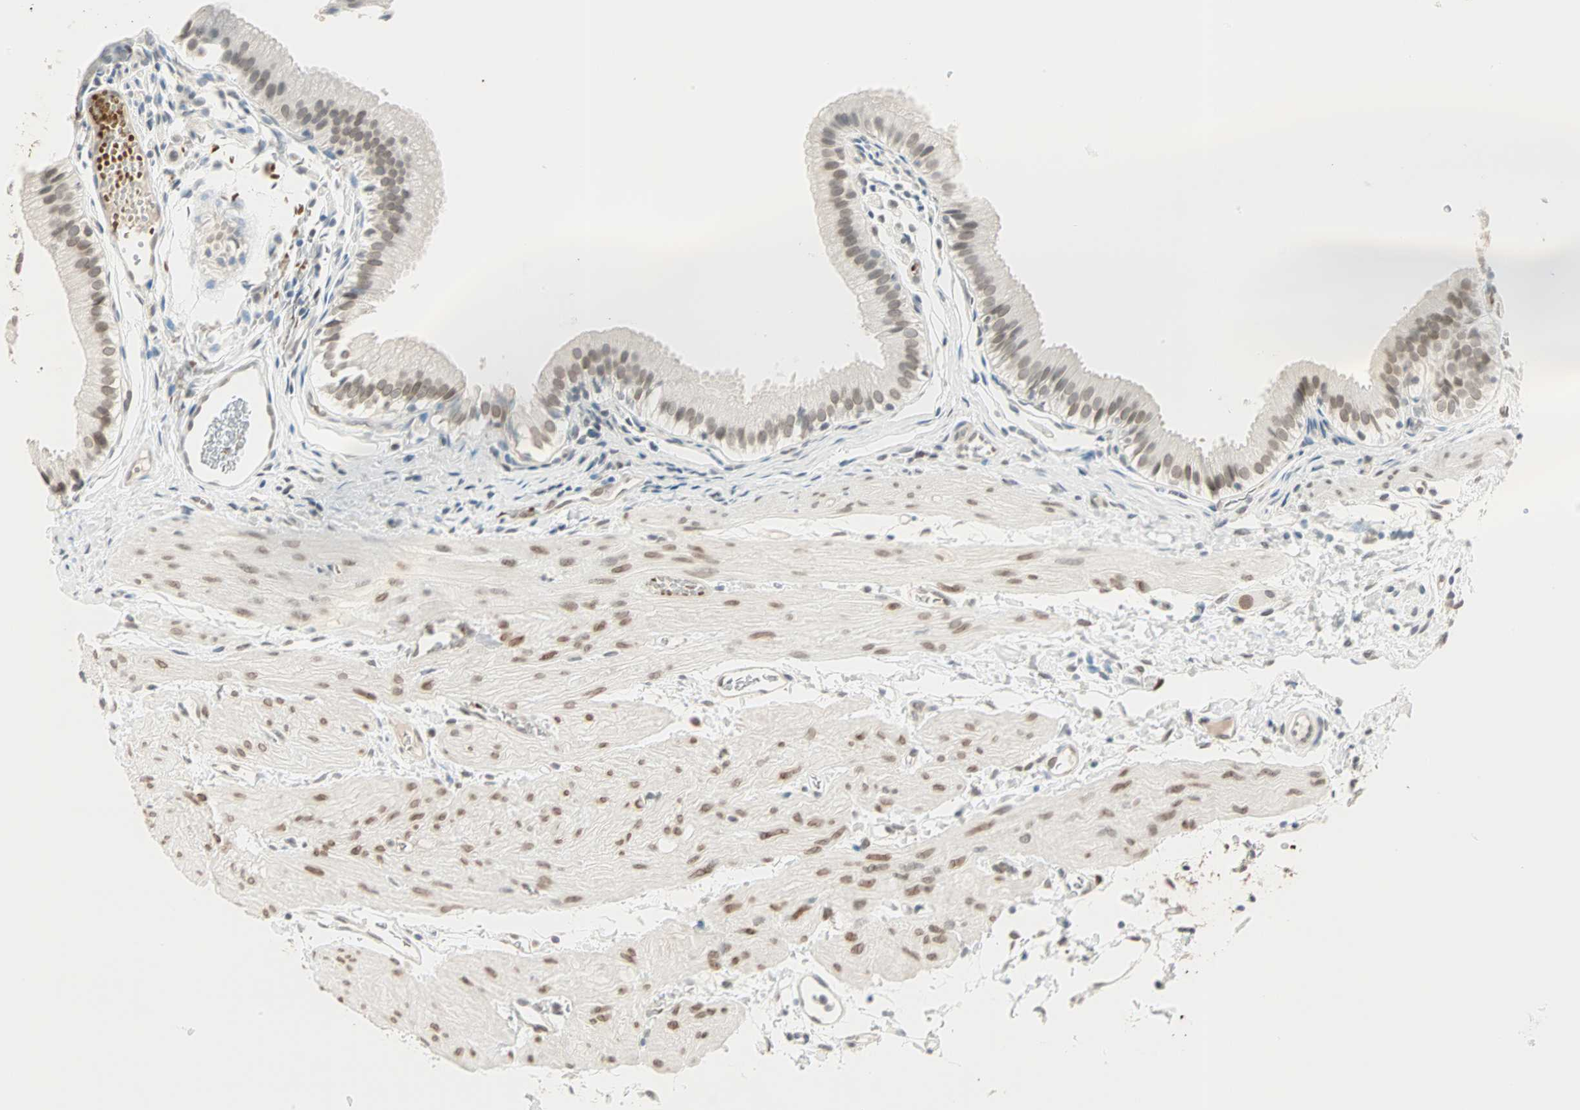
{"staining": {"intensity": "weak", "quantity": "25%-75%", "location": "nuclear"}, "tissue": "gallbladder", "cell_type": "Glandular cells", "image_type": "normal", "snomed": [{"axis": "morphology", "description": "Normal tissue, NOS"}, {"axis": "topography", "description": "Gallbladder"}], "caption": "A brown stain highlights weak nuclear expression of a protein in glandular cells of normal human gallbladder. (Stains: DAB in brown, nuclei in blue, Microscopy: brightfield microscopy at high magnification).", "gene": "BCAN", "patient": {"sex": "female", "age": 26}}